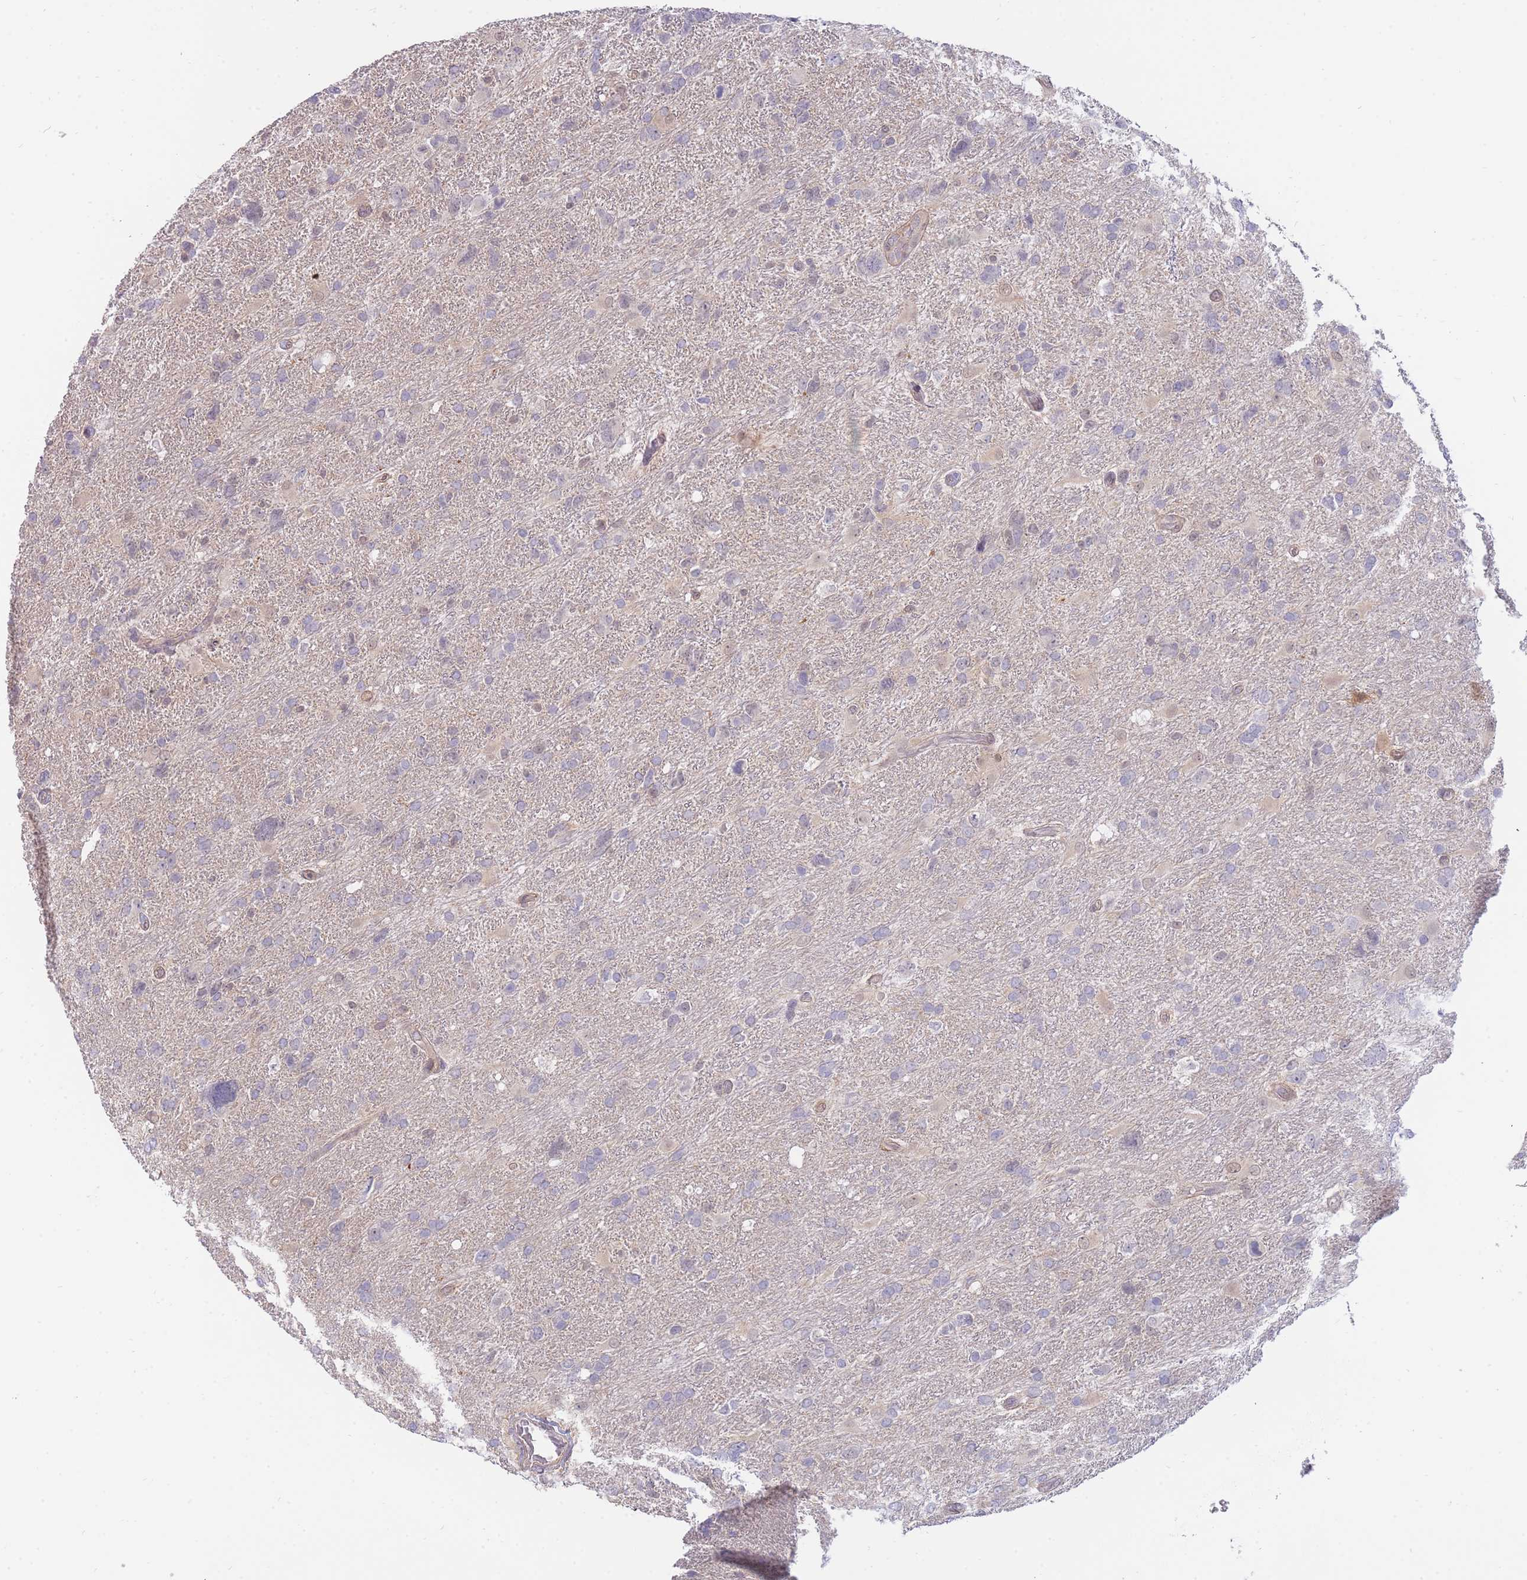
{"staining": {"intensity": "negative", "quantity": "none", "location": "none"}, "tissue": "glioma", "cell_type": "Tumor cells", "image_type": "cancer", "snomed": [{"axis": "morphology", "description": "Glioma, malignant, High grade"}, {"axis": "topography", "description": "Brain"}], "caption": "Tumor cells show no significant expression in high-grade glioma (malignant). (Stains: DAB (3,3'-diaminobenzidine) immunohistochemistry (IHC) with hematoxylin counter stain, Microscopy: brightfield microscopy at high magnification).", "gene": "SMC6", "patient": {"sex": "male", "age": 61}}